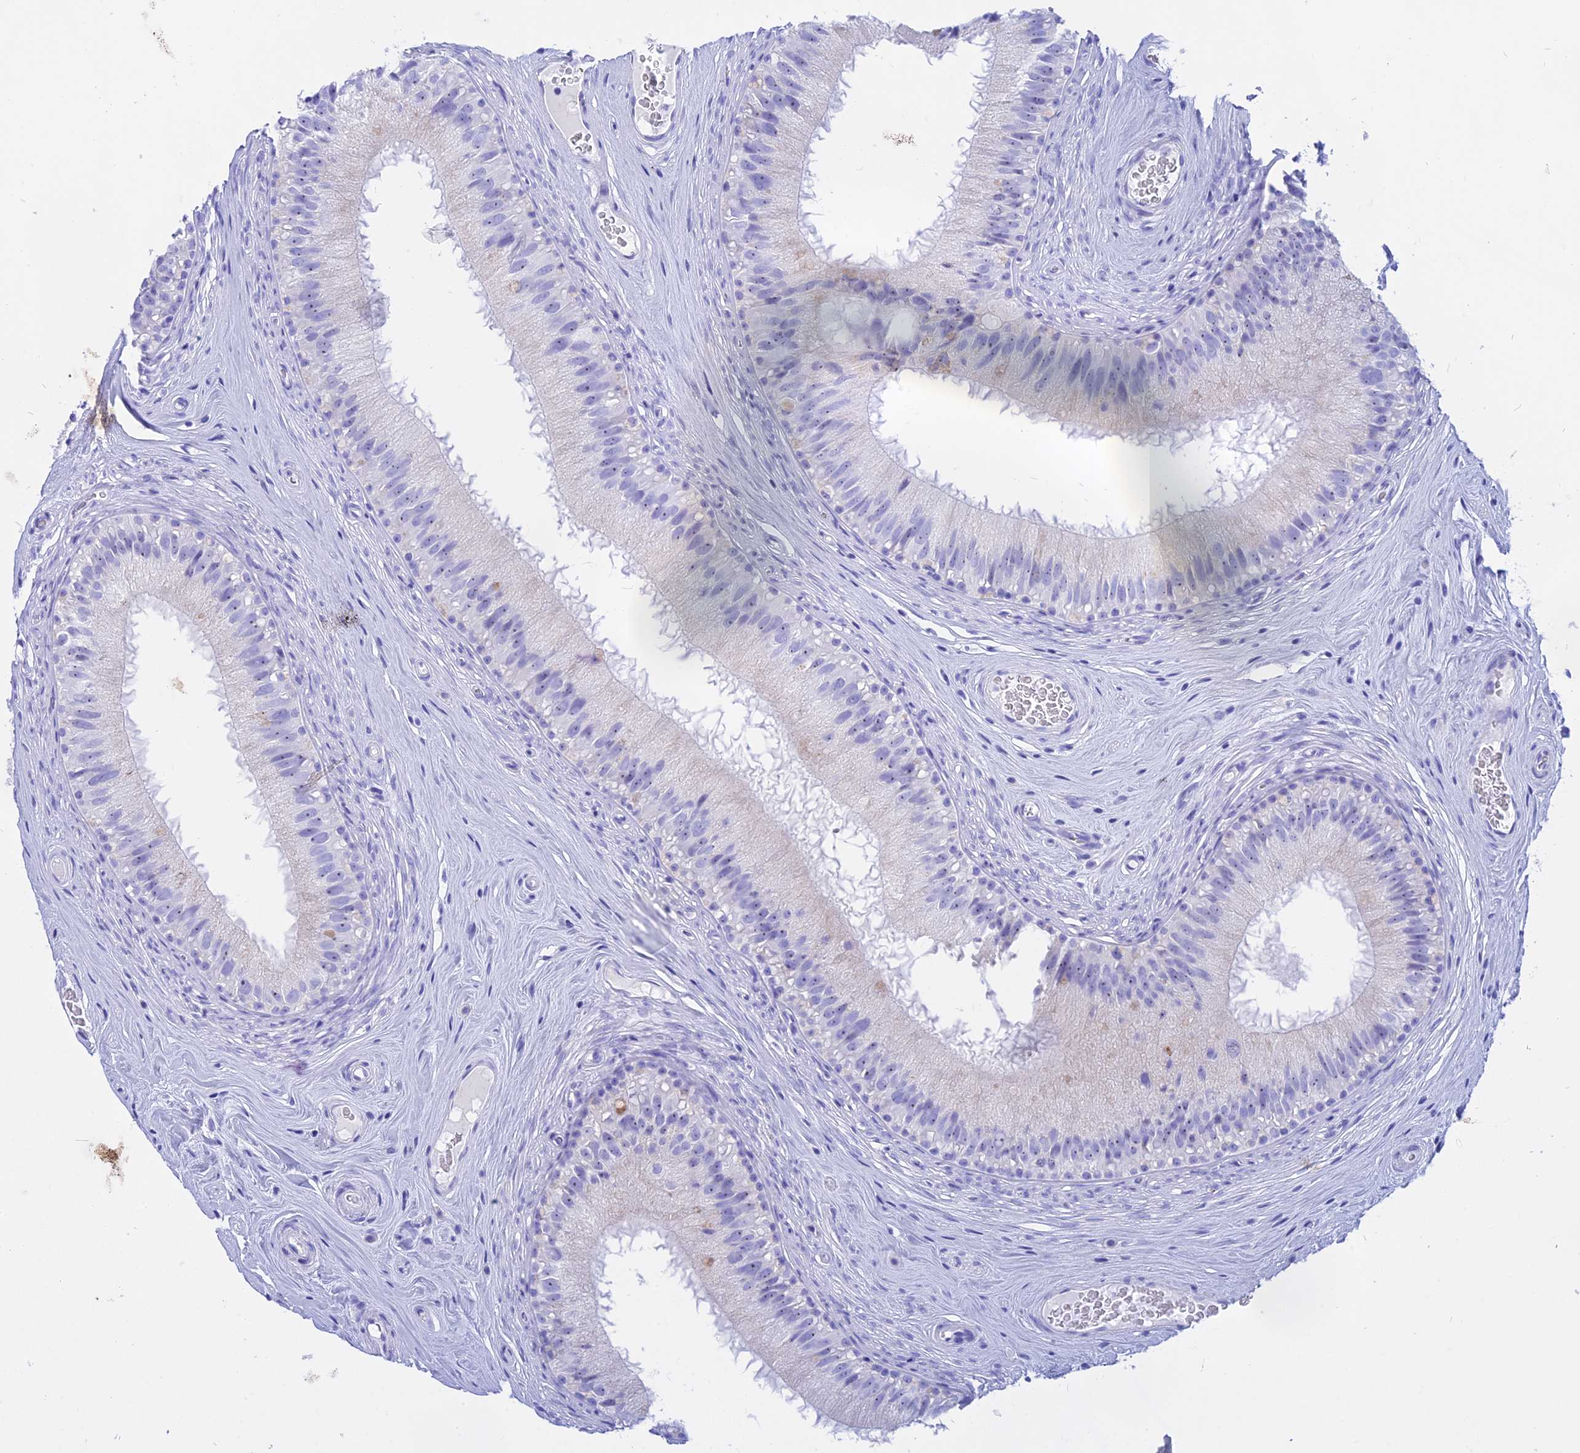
{"staining": {"intensity": "moderate", "quantity": "<25%", "location": "cytoplasmic/membranous"}, "tissue": "epididymis", "cell_type": "Glandular cells", "image_type": "normal", "snomed": [{"axis": "morphology", "description": "Normal tissue, NOS"}, {"axis": "topography", "description": "Epididymis"}], "caption": "Human epididymis stained for a protein (brown) reveals moderate cytoplasmic/membranous positive expression in approximately <25% of glandular cells.", "gene": "ISCA1", "patient": {"sex": "male", "age": 45}}